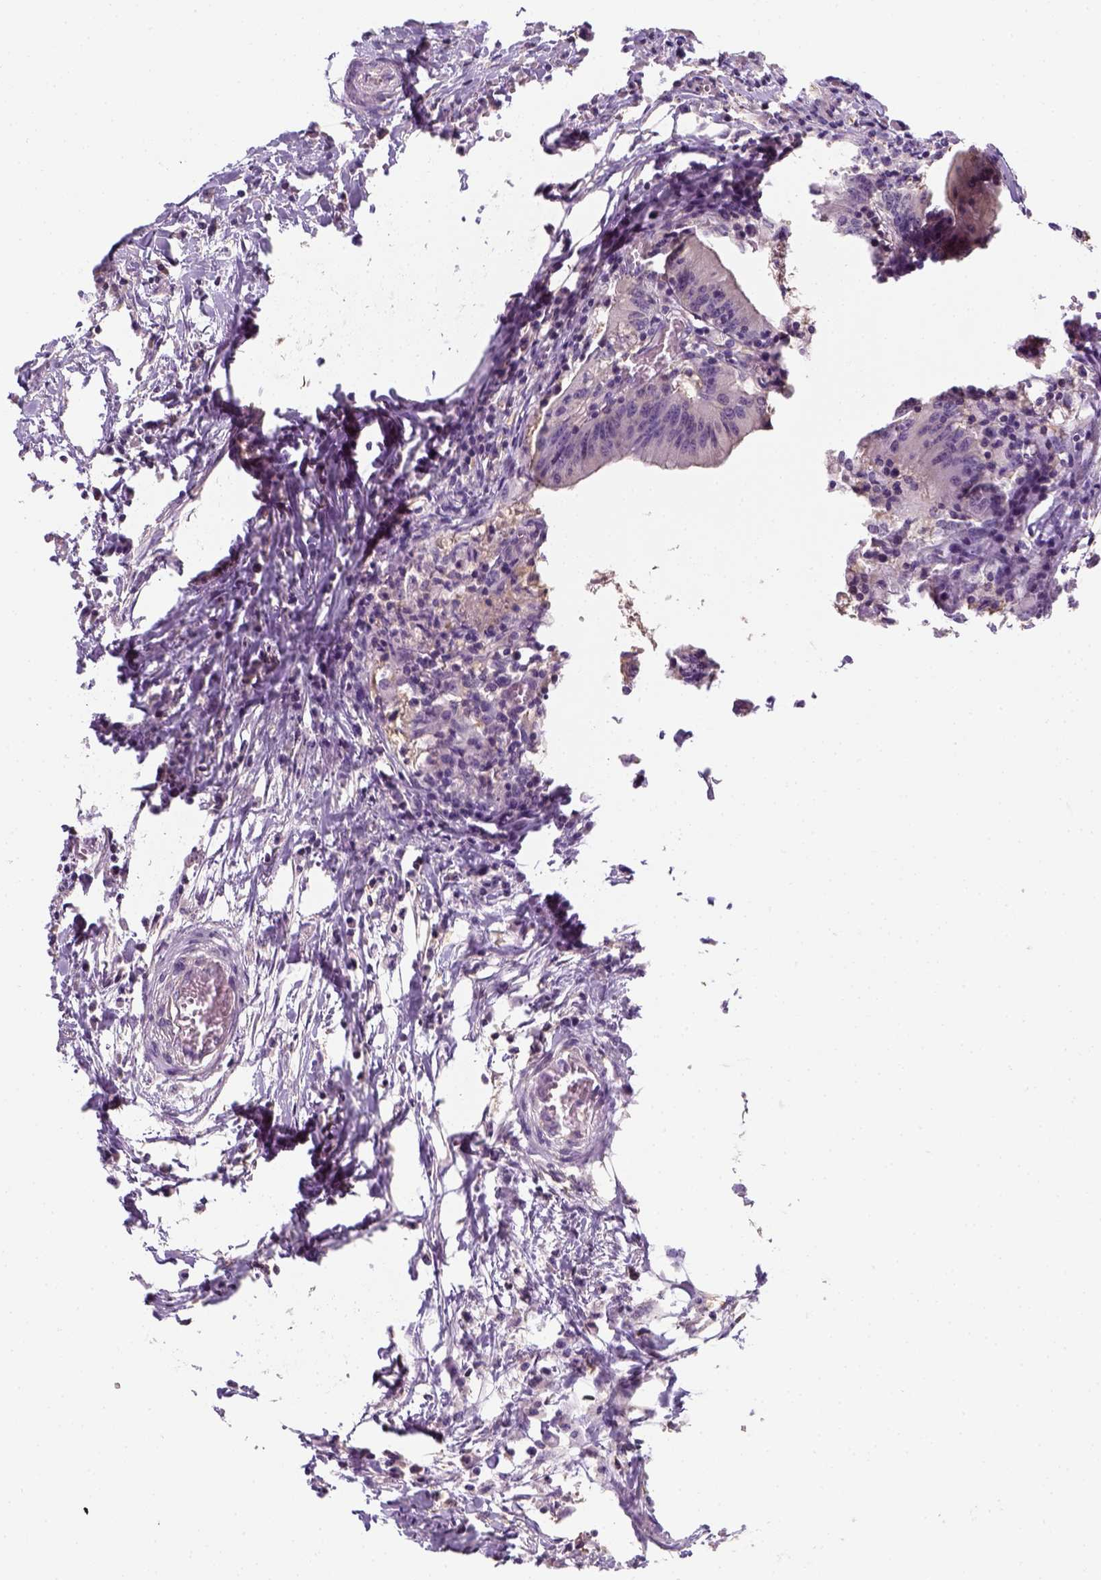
{"staining": {"intensity": "negative", "quantity": "none", "location": "none"}, "tissue": "colorectal cancer", "cell_type": "Tumor cells", "image_type": "cancer", "snomed": [{"axis": "morphology", "description": "Adenocarcinoma, NOS"}, {"axis": "topography", "description": "Colon"}], "caption": "DAB immunohistochemical staining of human colorectal cancer demonstrates no significant positivity in tumor cells. The staining was performed using DAB (3,3'-diaminobenzidine) to visualize the protein expression in brown, while the nuclei were stained in blue with hematoxylin (Magnification: 20x).", "gene": "EPHB1", "patient": {"sex": "female", "age": 78}}